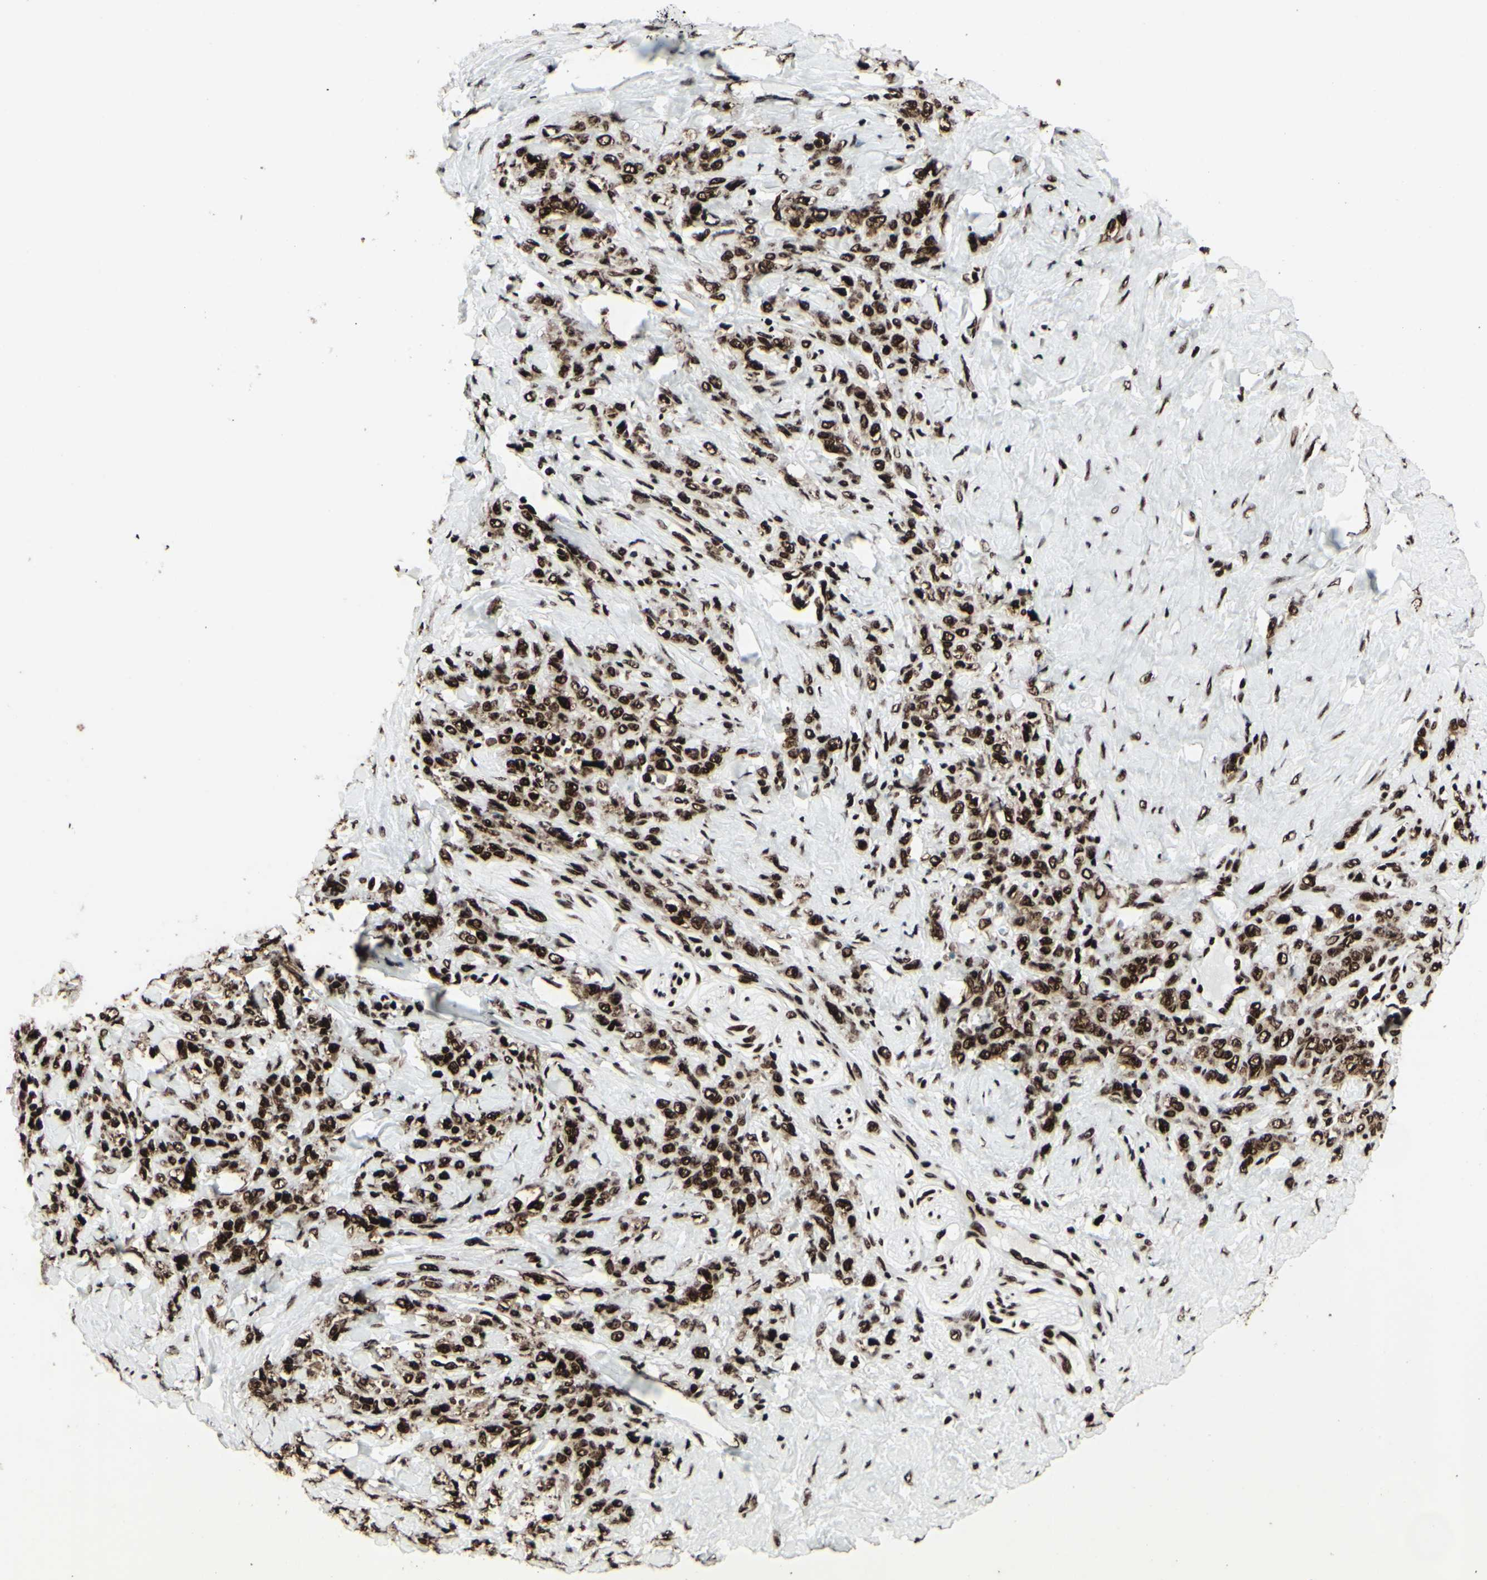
{"staining": {"intensity": "strong", "quantity": ">75%", "location": "nuclear"}, "tissue": "stomach cancer", "cell_type": "Tumor cells", "image_type": "cancer", "snomed": [{"axis": "morphology", "description": "Adenocarcinoma, NOS"}, {"axis": "topography", "description": "Stomach"}], "caption": "Protein staining displays strong nuclear expression in approximately >75% of tumor cells in stomach adenocarcinoma.", "gene": "U2AF2", "patient": {"sex": "male", "age": 82}}